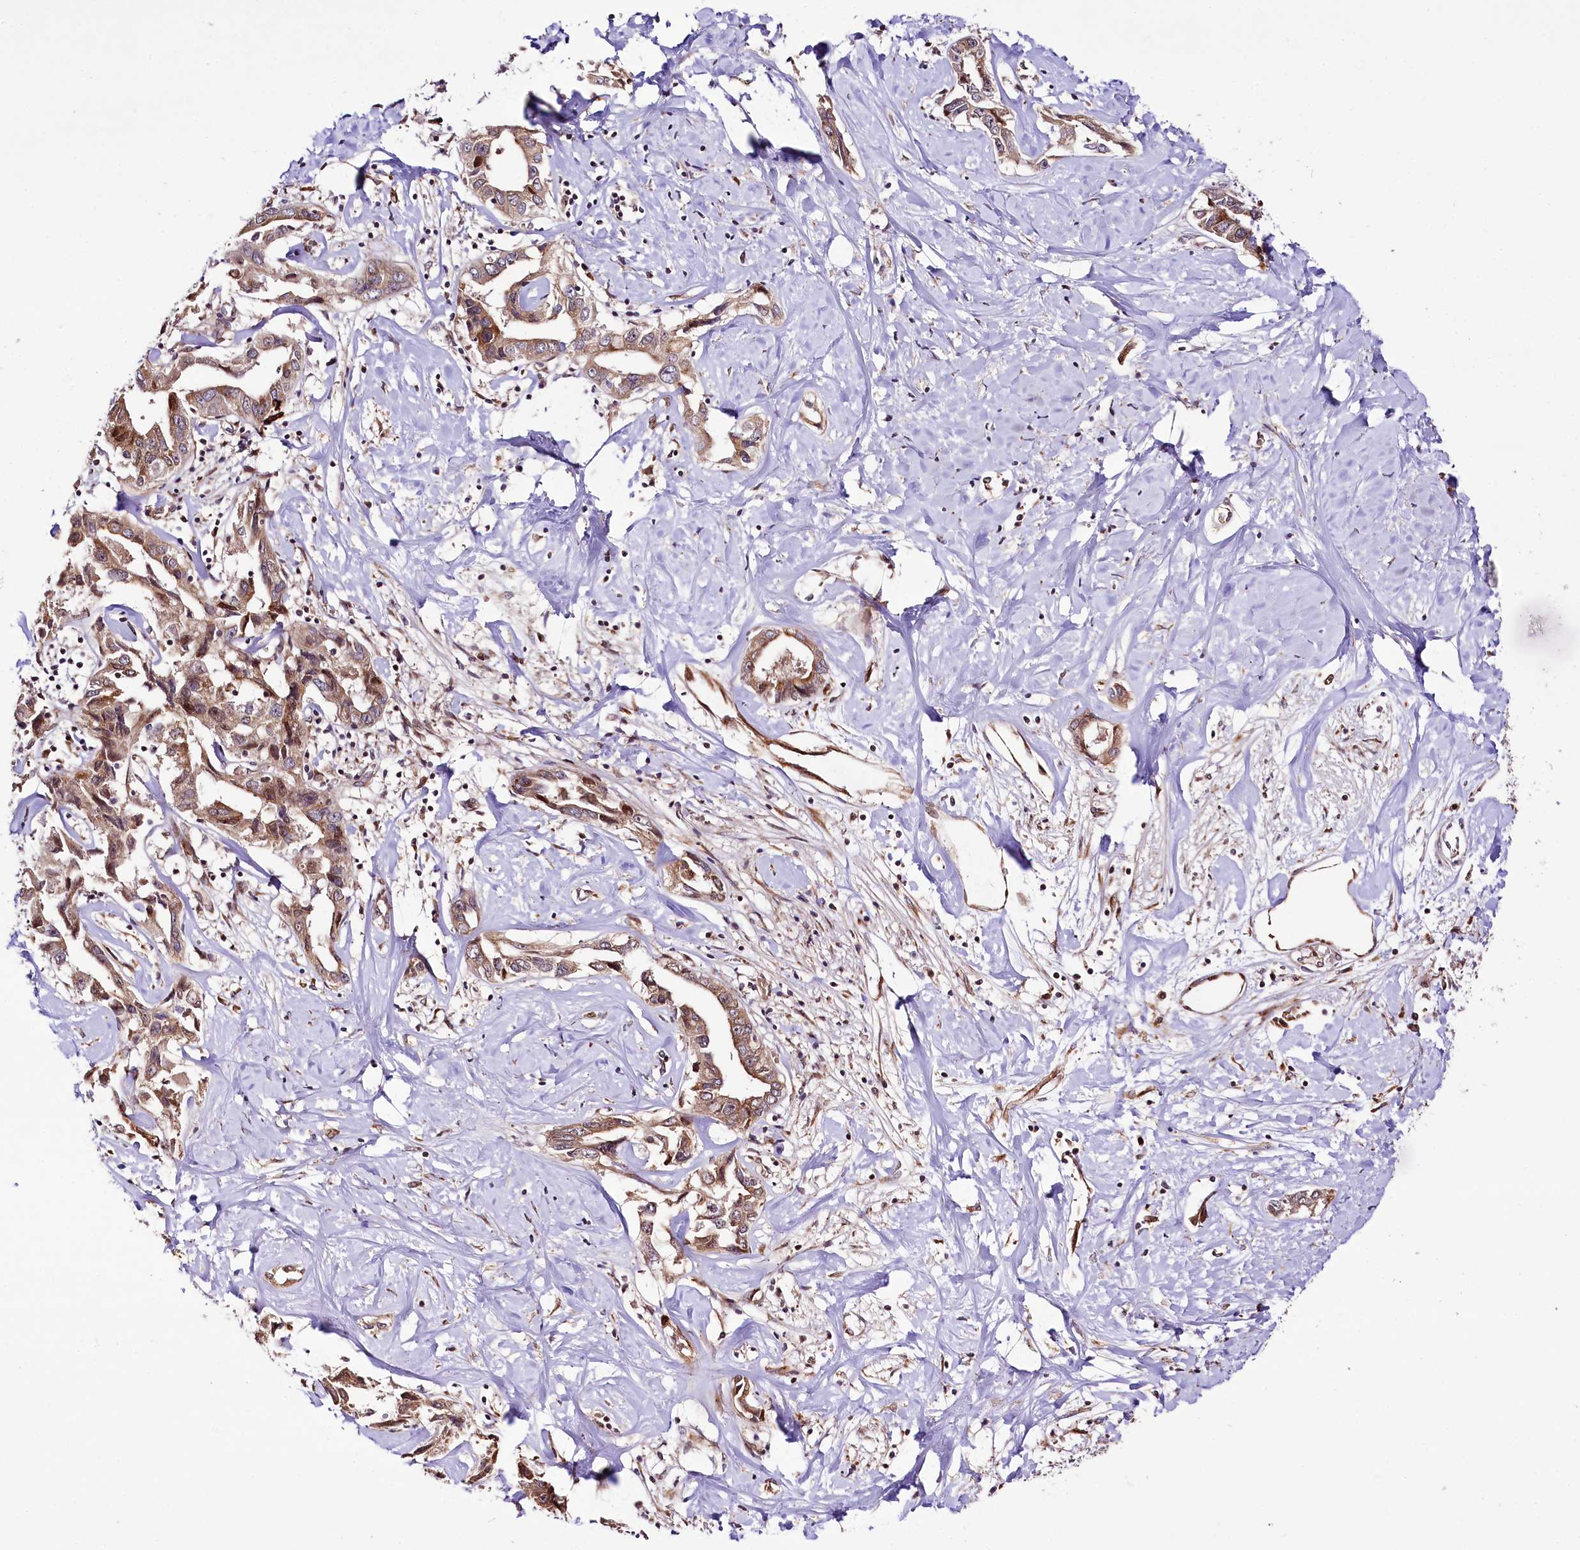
{"staining": {"intensity": "moderate", "quantity": ">75%", "location": "cytoplasmic/membranous,nuclear"}, "tissue": "liver cancer", "cell_type": "Tumor cells", "image_type": "cancer", "snomed": [{"axis": "morphology", "description": "Cholangiocarcinoma"}, {"axis": "topography", "description": "Liver"}], "caption": "IHC image of human cholangiocarcinoma (liver) stained for a protein (brown), which exhibits medium levels of moderate cytoplasmic/membranous and nuclear expression in about >75% of tumor cells.", "gene": "CUTC", "patient": {"sex": "male", "age": 59}}